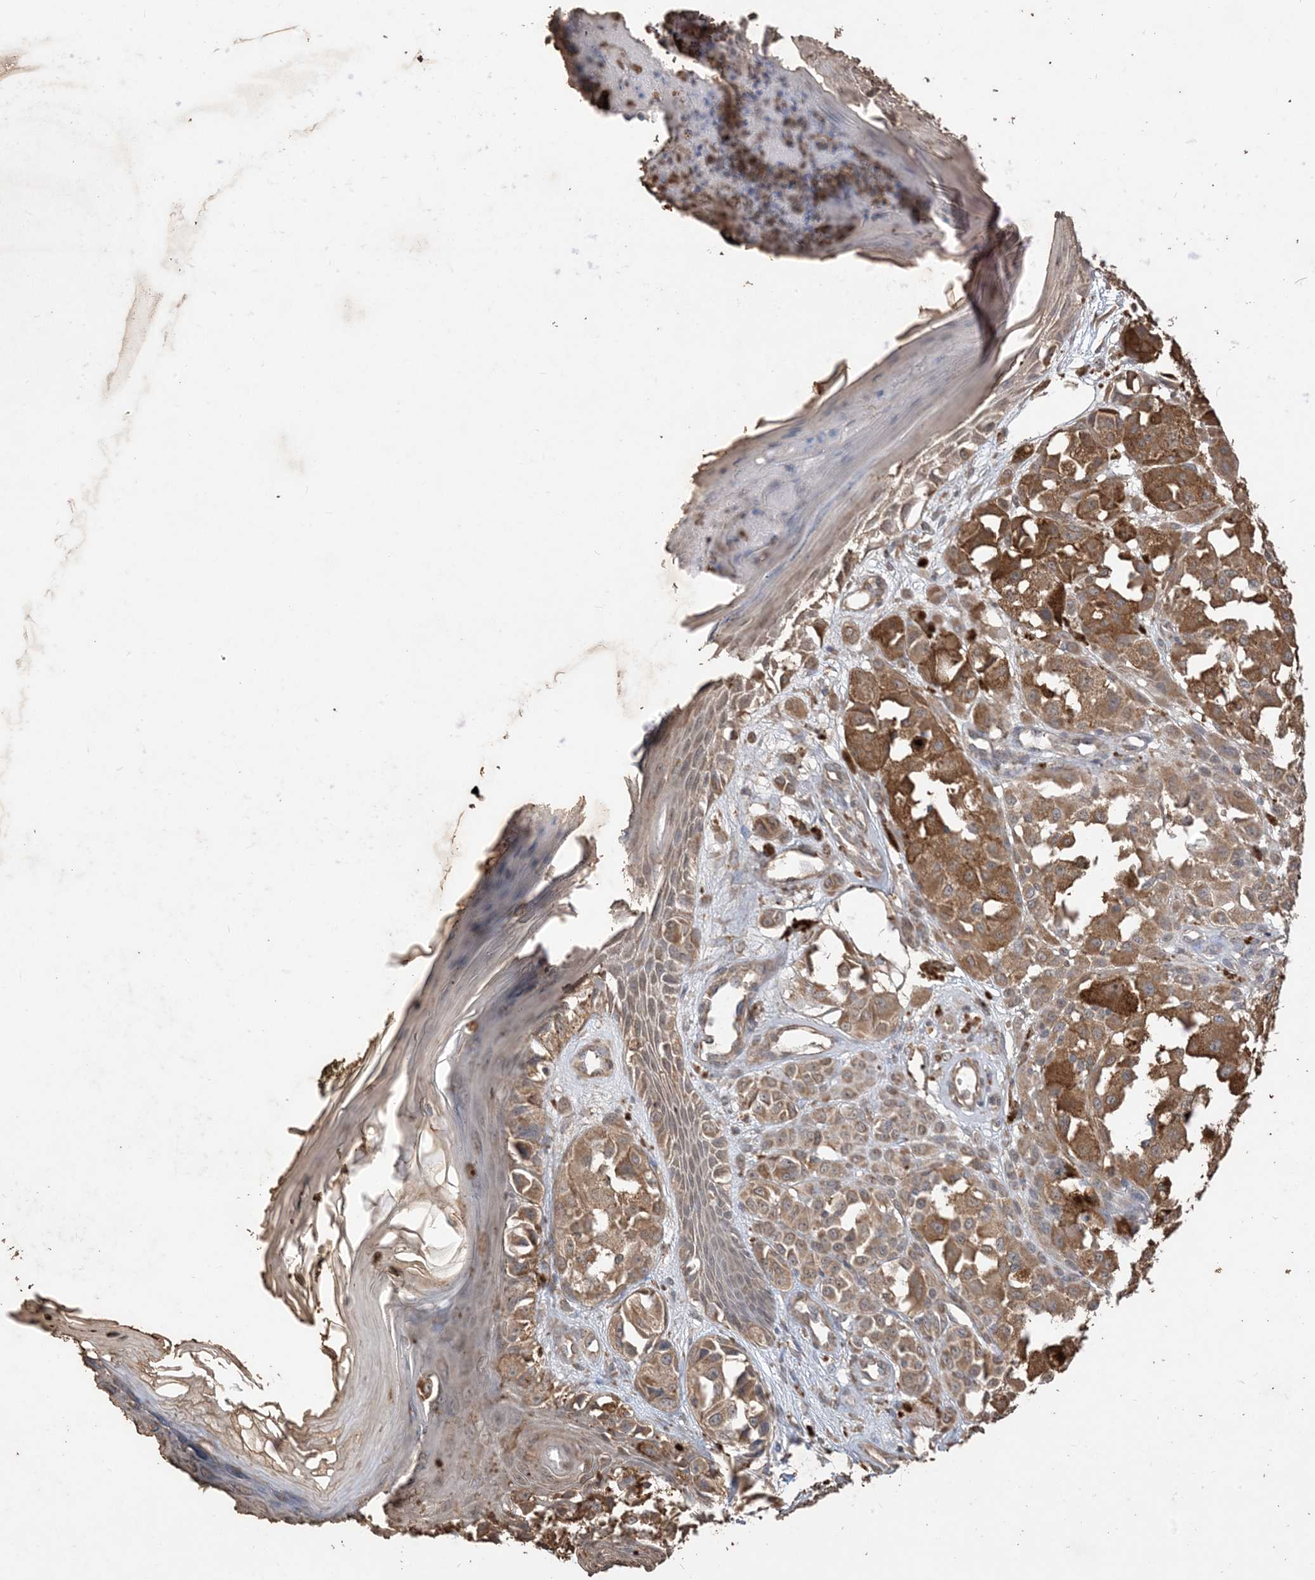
{"staining": {"intensity": "moderate", "quantity": ">75%", "location": "cytoplasmic/membranous"}, "tissue": "melanoma", "cell_type": "Tumor cells", "image_type": "cancer", "snomed": [{"axis": "morphology", "description": "Malignant melanoma, NOS"}, {"axis": "topography", "description": "Skin of leg"}], "caption": "Immunohistochemical staining of human melanoma shows medium levels of moderate cytoplasmic/membranous expression in about >75% of tumor cells.", "gene": "HPS4", "patient": {"sex": "female", "age": 72}}